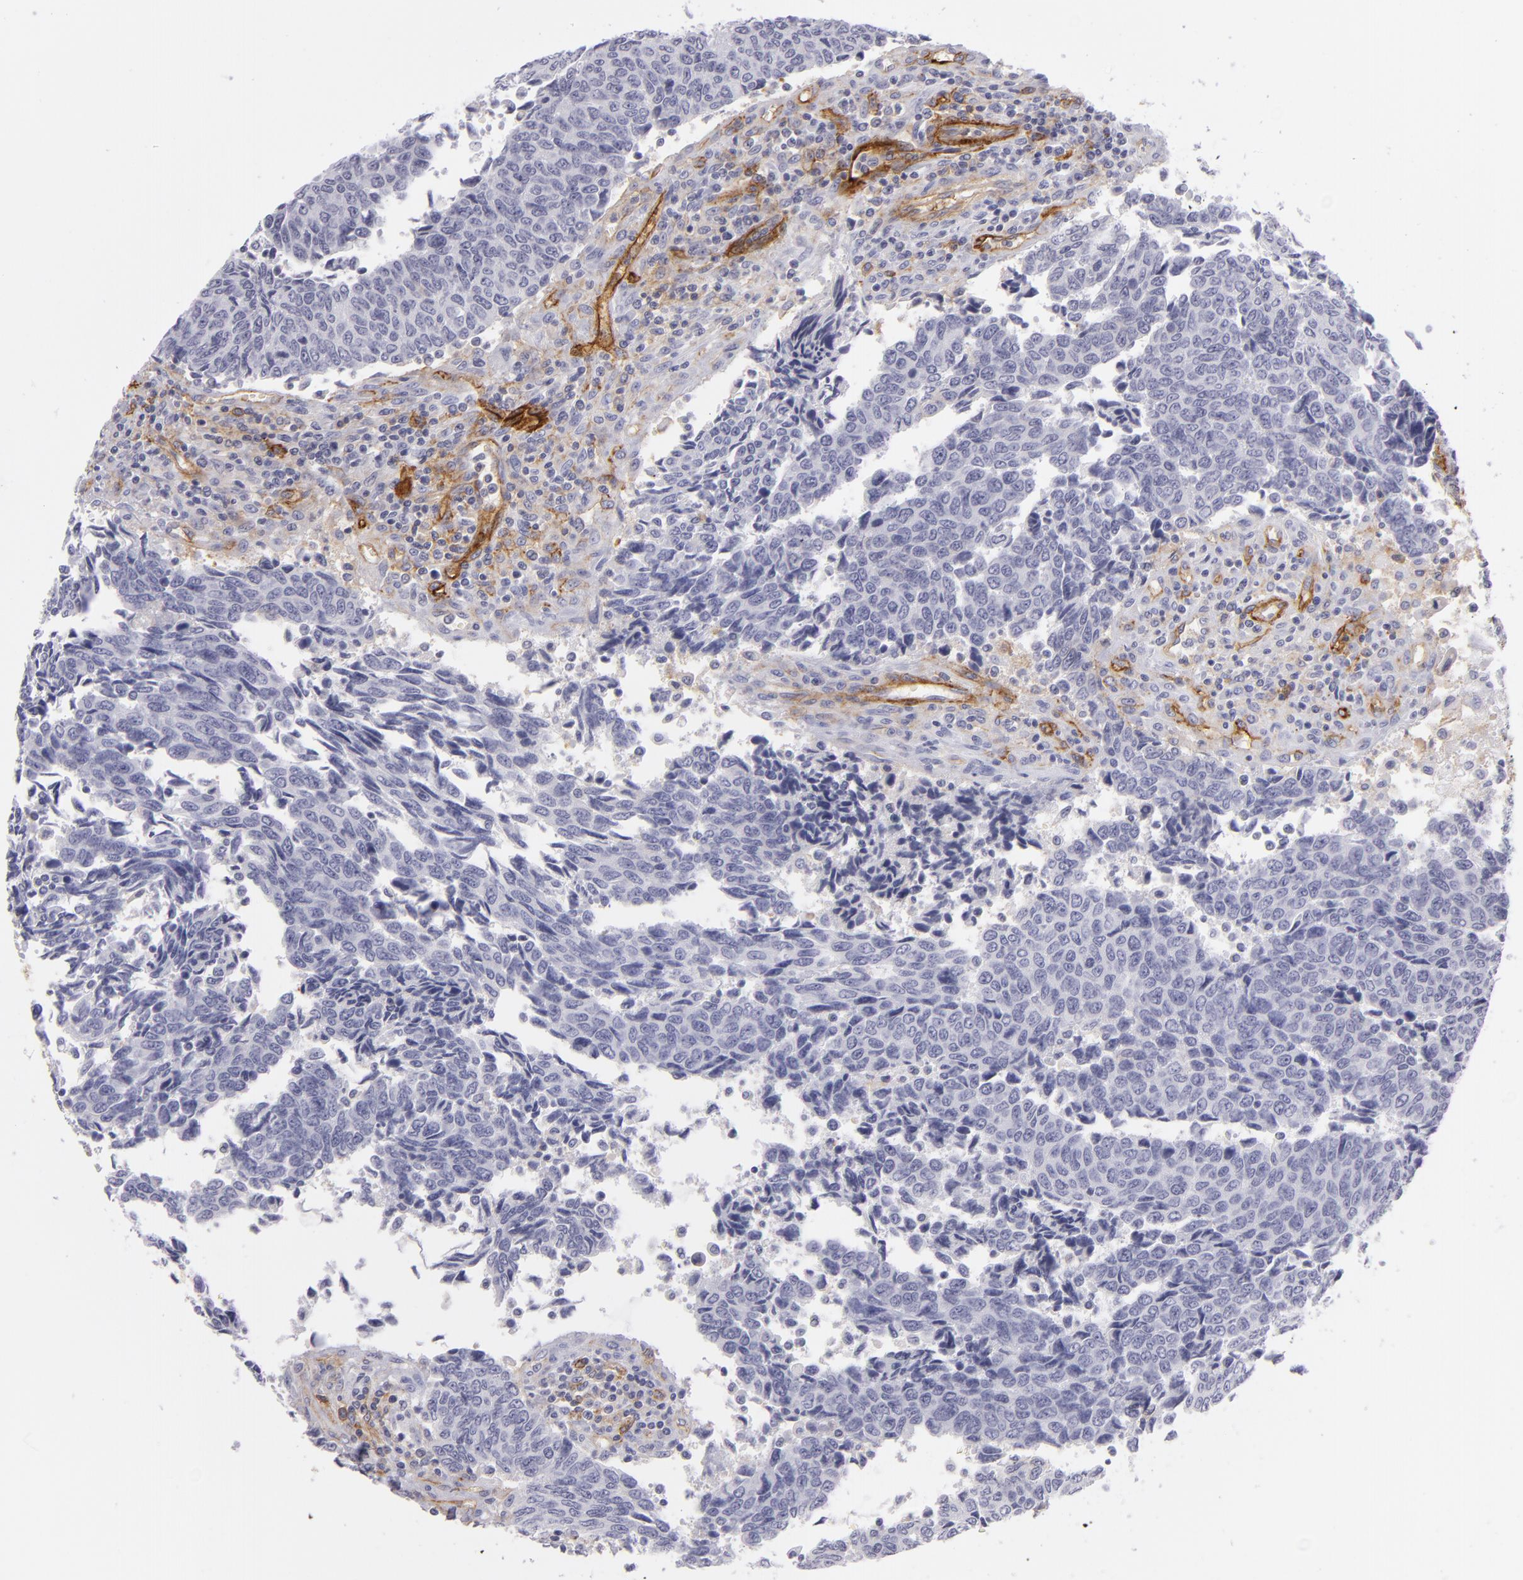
{"staining": {"intensity": "negative", "quantity": "none", "location": "none"}, "tissue": "urothelial cancer", "cell_type": "Tumor cells", "image_type": "cancer", "snomed": [{"axis": "morphology", "description": "Urothelial carcinoma, High grade"}, {"axis": "topography", "description": "Urinary bladder"}], "caption": "This histopathology image is of urothelial cancer stained with immunohistochemistry to label a protein in brown with the nuclei are counter-stained blue. There is no expression in tumor cells. (DAB (3,3'-diaminobenzidine) immunohistochemistry (IHC) visualized using brightfield microscopy, high magnification).", "gene": "THBD", "patient": {"sex": "male", "age": 86}}